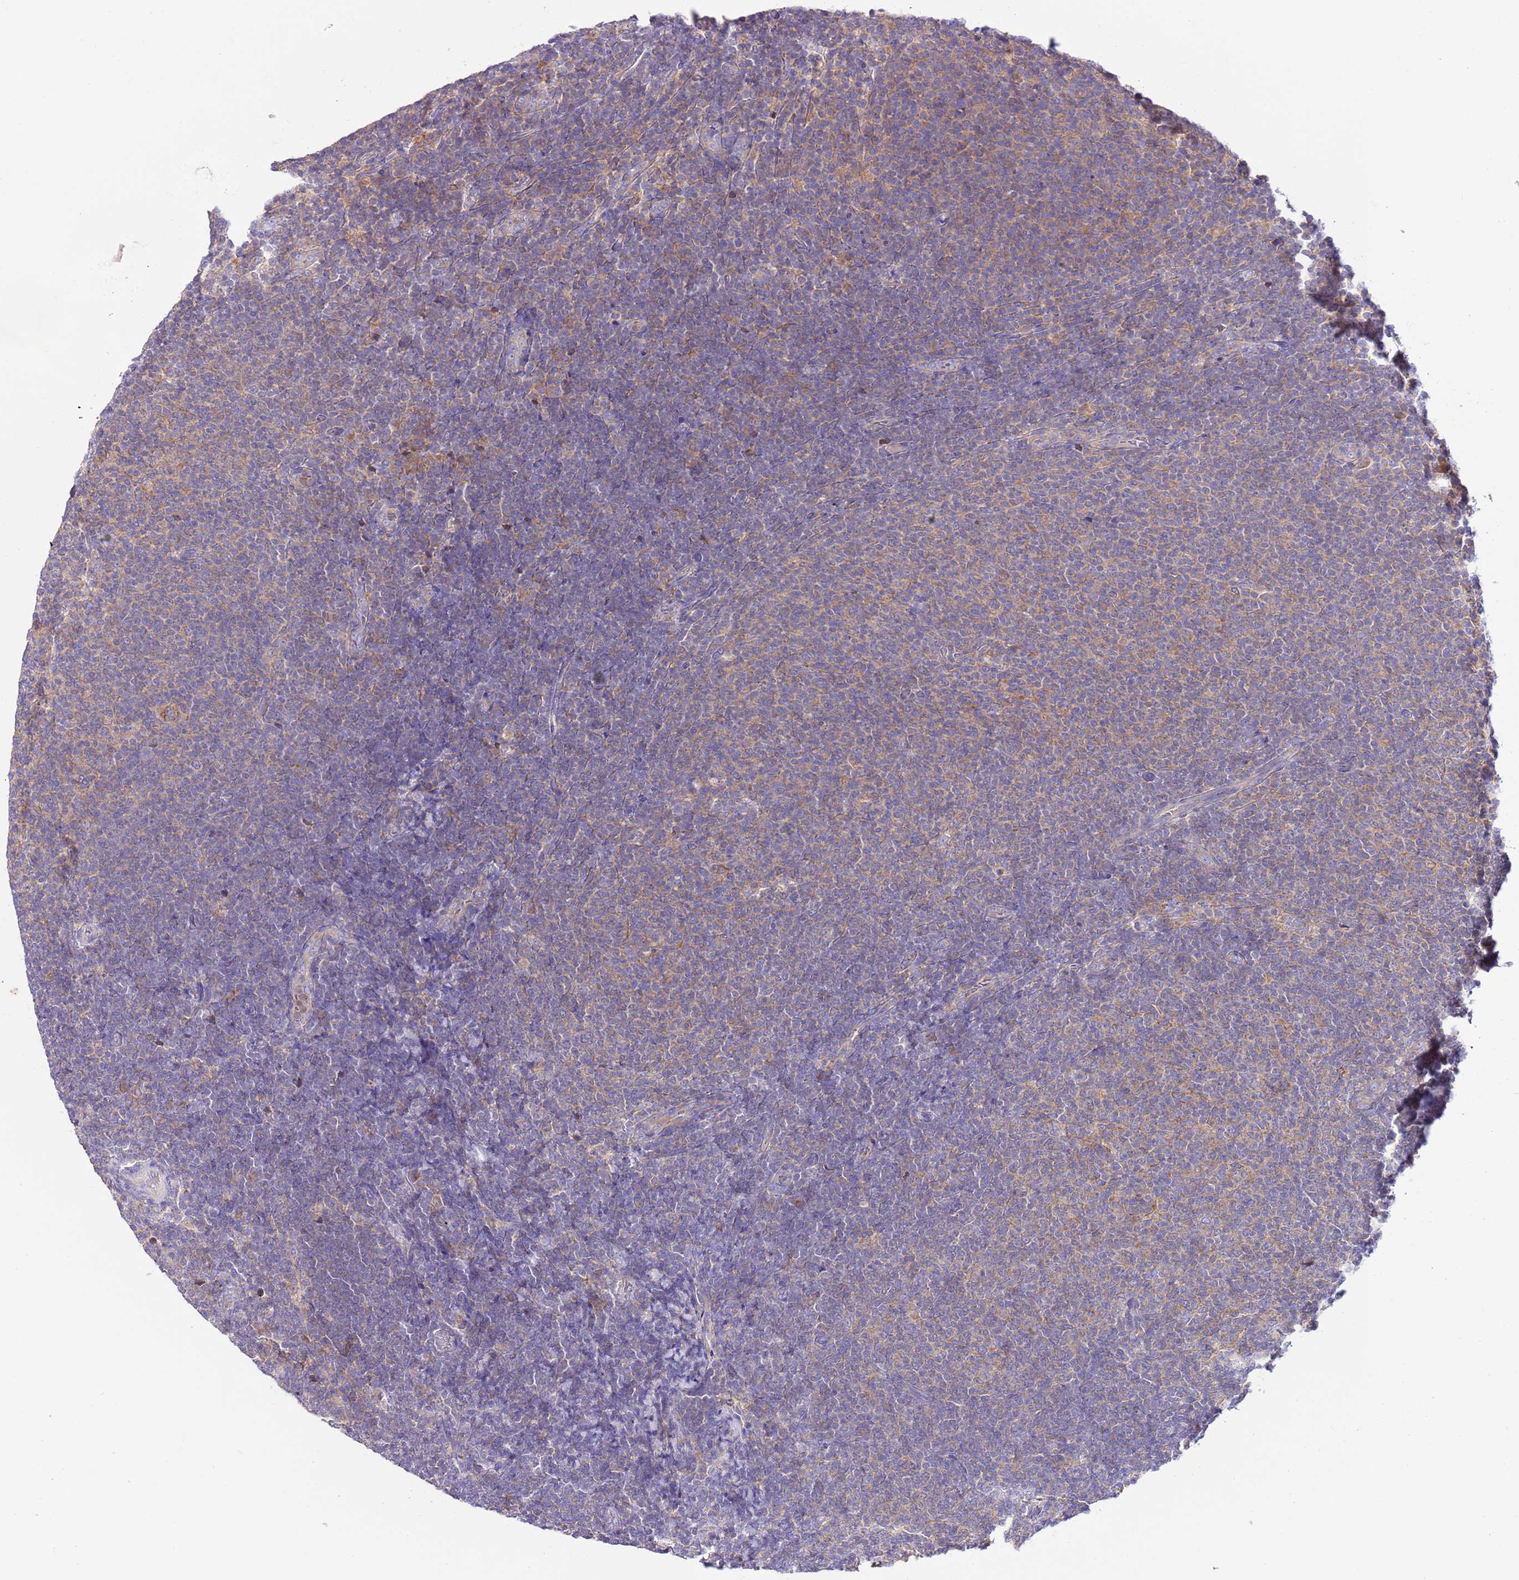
{"staining": {"intensity": "weak", "quantity": ">75%", "location": "cytoplasmic/membranous"}, "tissue": "lymphoma", "cell_type": "Tumor cells", "image_type": "cancer", "snomed": [{"axis": "morphology", "description": "Malignant lymphoma, non-Hodgkin's type, Low grade"}, {"axis": "topography", "description": "Lymph node"}], "caption": "This is a micrograph of immunohistochemistry (IHC) staining of low-grade malignant lymphoma, non-Hodgkin's type, which shows weak staining in the cytoplasmic/membranous of tumor cells.", "gene": "RPS10", "patient": {"sex": "male", "age": 66}}